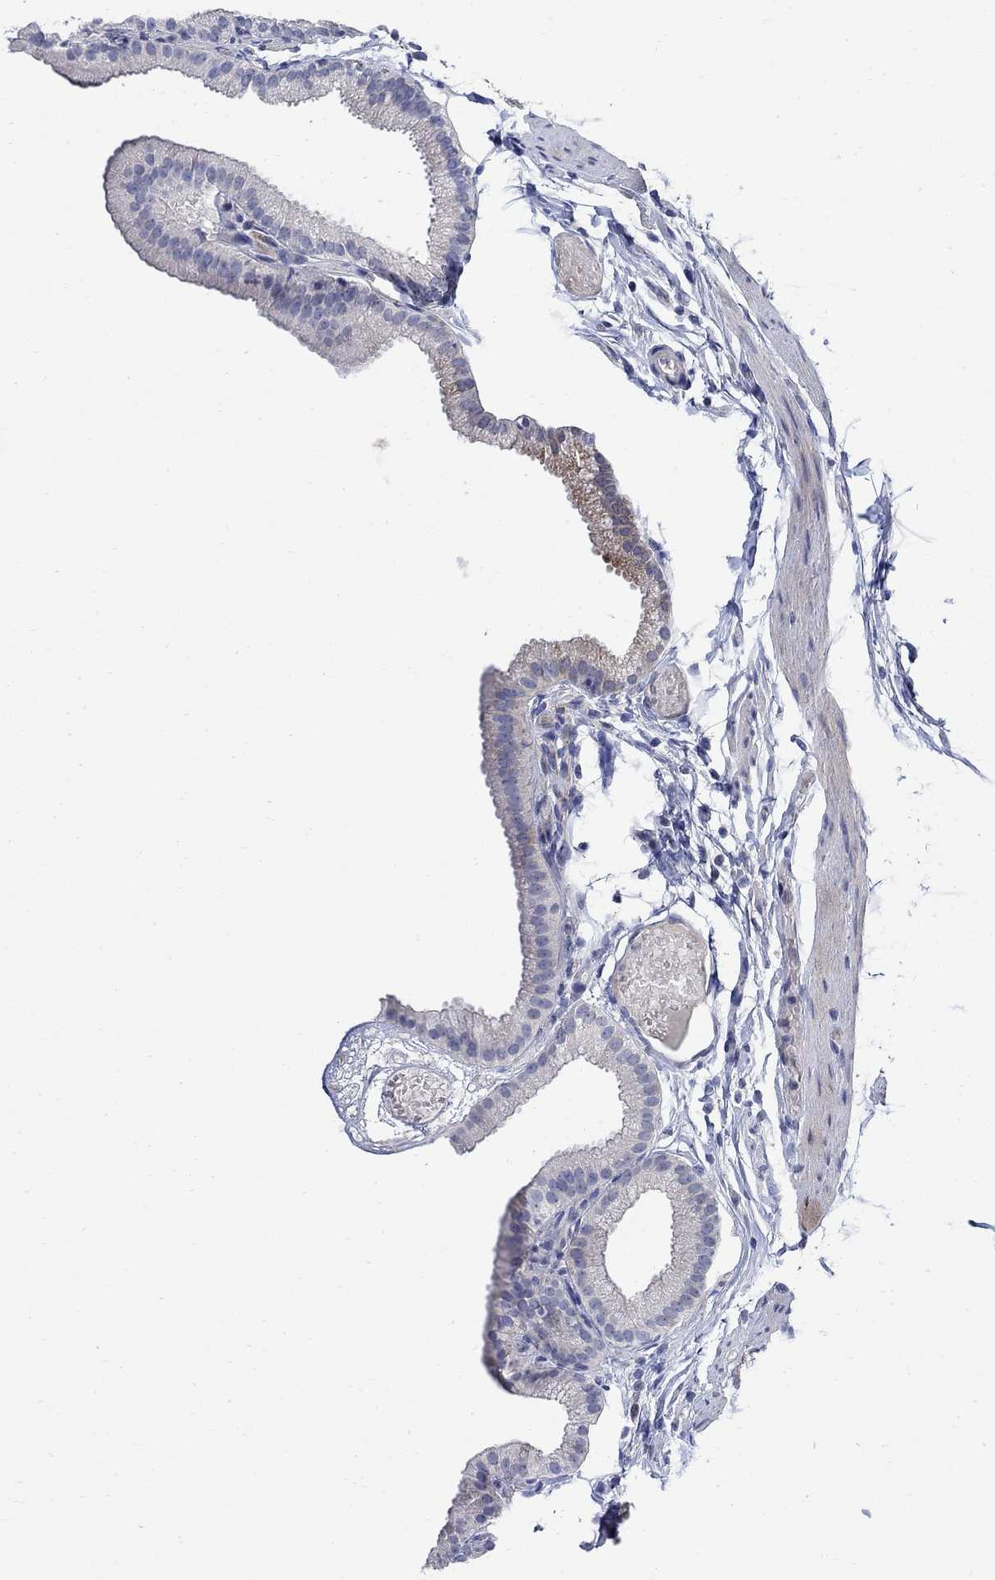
{"staining": {"intensity": "weak", "quantity": "<25%", "location": "cytoplasmic/membranous"}, "tissue": "gallbladder", "cell_type": "Glandular cells", "image_type": "normal", "snomed": [{"axis": "morphology", "description": "Normal tissue, NOS"}, {"axis": "topography", "description": "Gallbladder"}], "caption": "Immunohistochemistry histopathology image of normal gallbladder stained for a protein (brown), which reveals no expression in glandular cells.", "gene": "DLK1", "patient": {"sex": "female", "age": 45}}